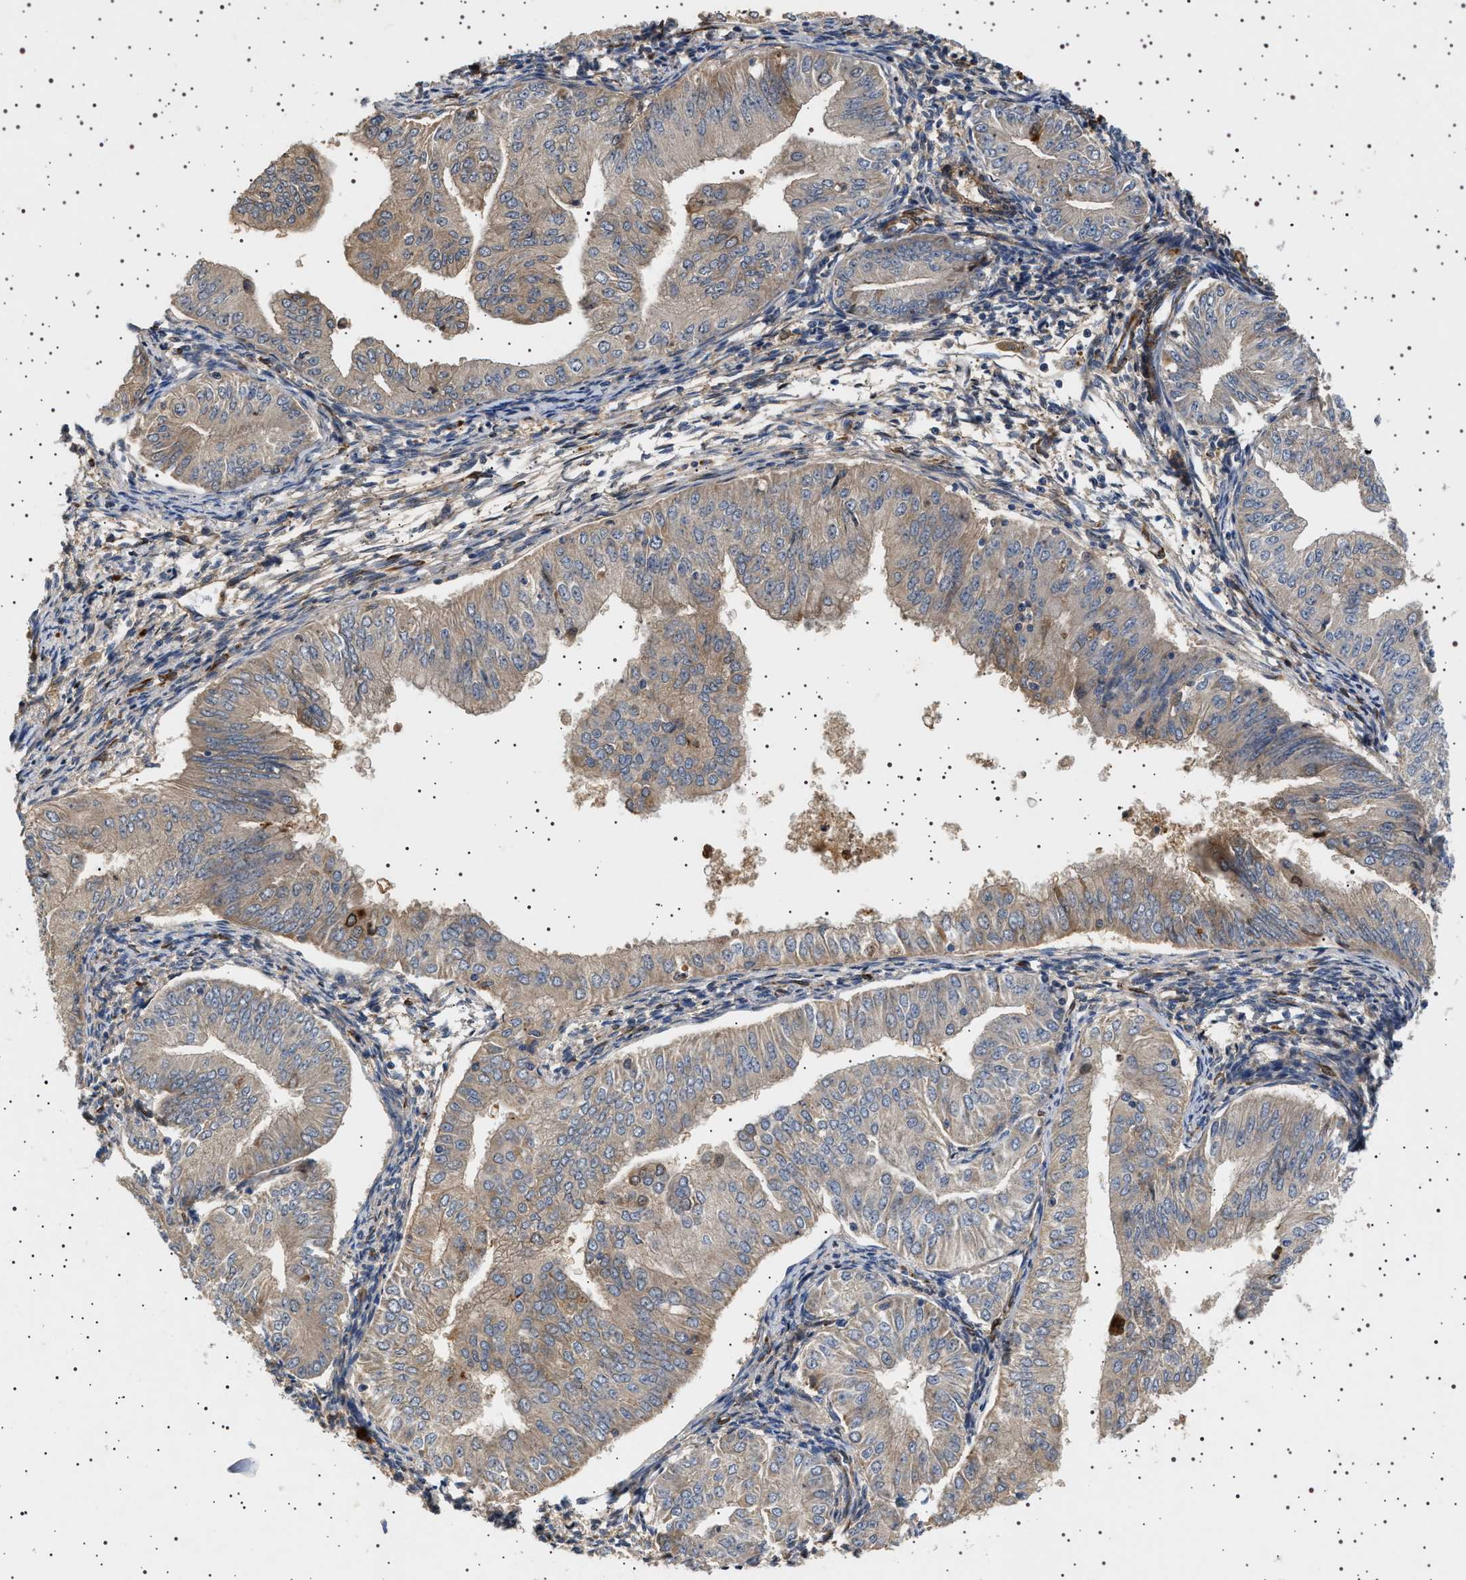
{"staining": {"intensity": "weak", "quantity": ">75%", "location": "cytoplasmic/membranous"}, "tissue": "endometrial cancer", "cell_type": "Tumor cells", "image_type": "cancer", "snomed": [{"axis": "morphology", "description": "Normal tissue, NOS"}, {"axis": "morphology", "description": "Adenocarcinoma, NOS"}, {"axis": "topography", "description": "Endometrium"}], "caption": "Adenocarcinoma (endometrial) stained for a protein reveals weak cytoplasmic/membranous positivity in tumor cells.", "gene": "GUCY1B1", "patient": {"sex": "female", "age": 53}}